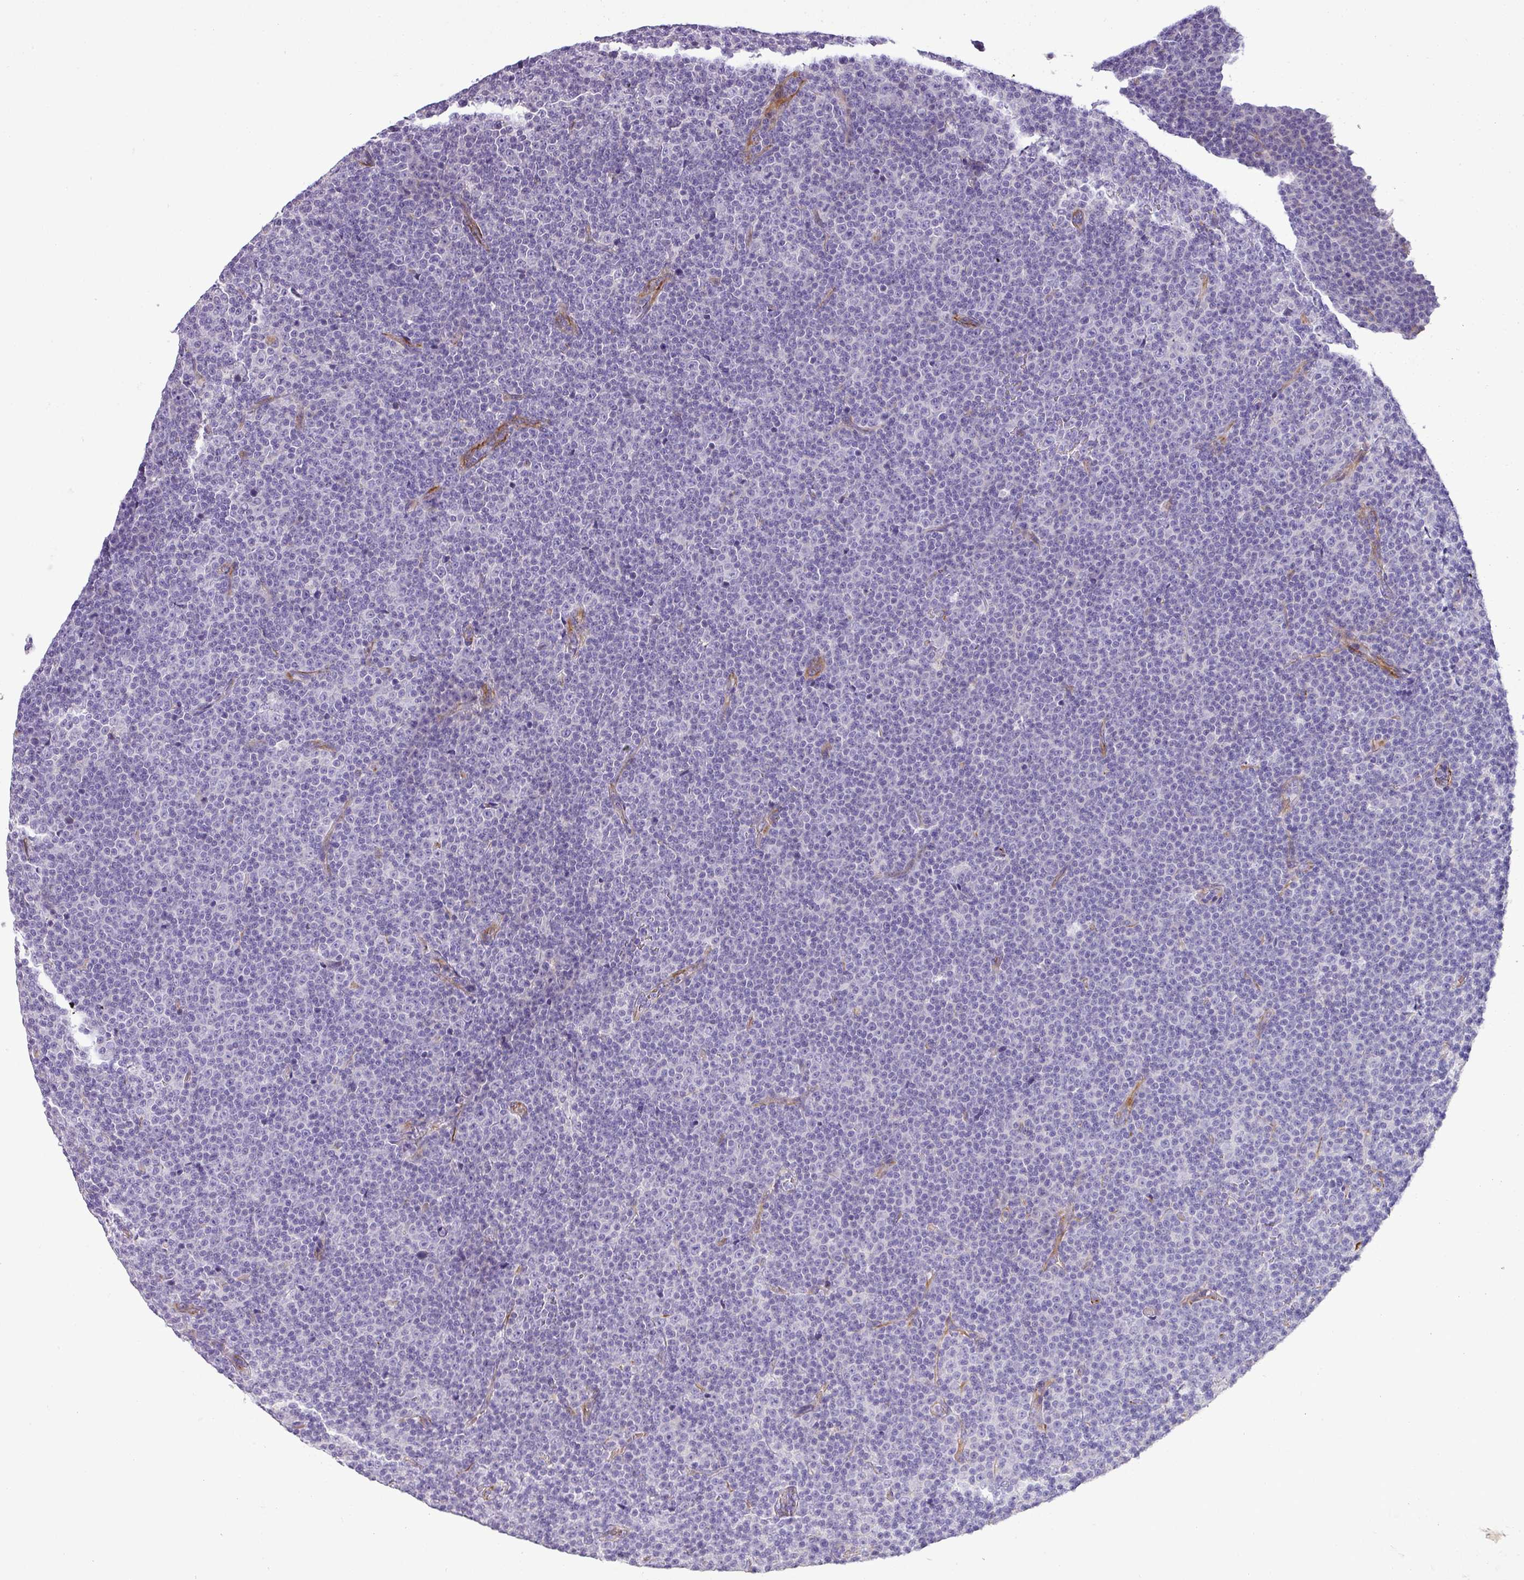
{"staining": {"intensity": "negative", "quantity": "none", "location": "none"}, "tissue": "lymphoma", "cell_type": "Tumor cells", "image_type": "cancer", "snomed": [{"axis": "morphology", "description": "Malignant lymphoma, non-Hodgkin's type, Low grade"}, {"axis": "topography", "description": "Lymph node"}], "caption": "DAB immunohistochemical staining of low-grade malignant lymphoma, non-Hodgkin's type demonstrates no significant staining in tumor cells.", "gene": "ENSG00000273748", "patient": {"sex": "female", "age": 67}}